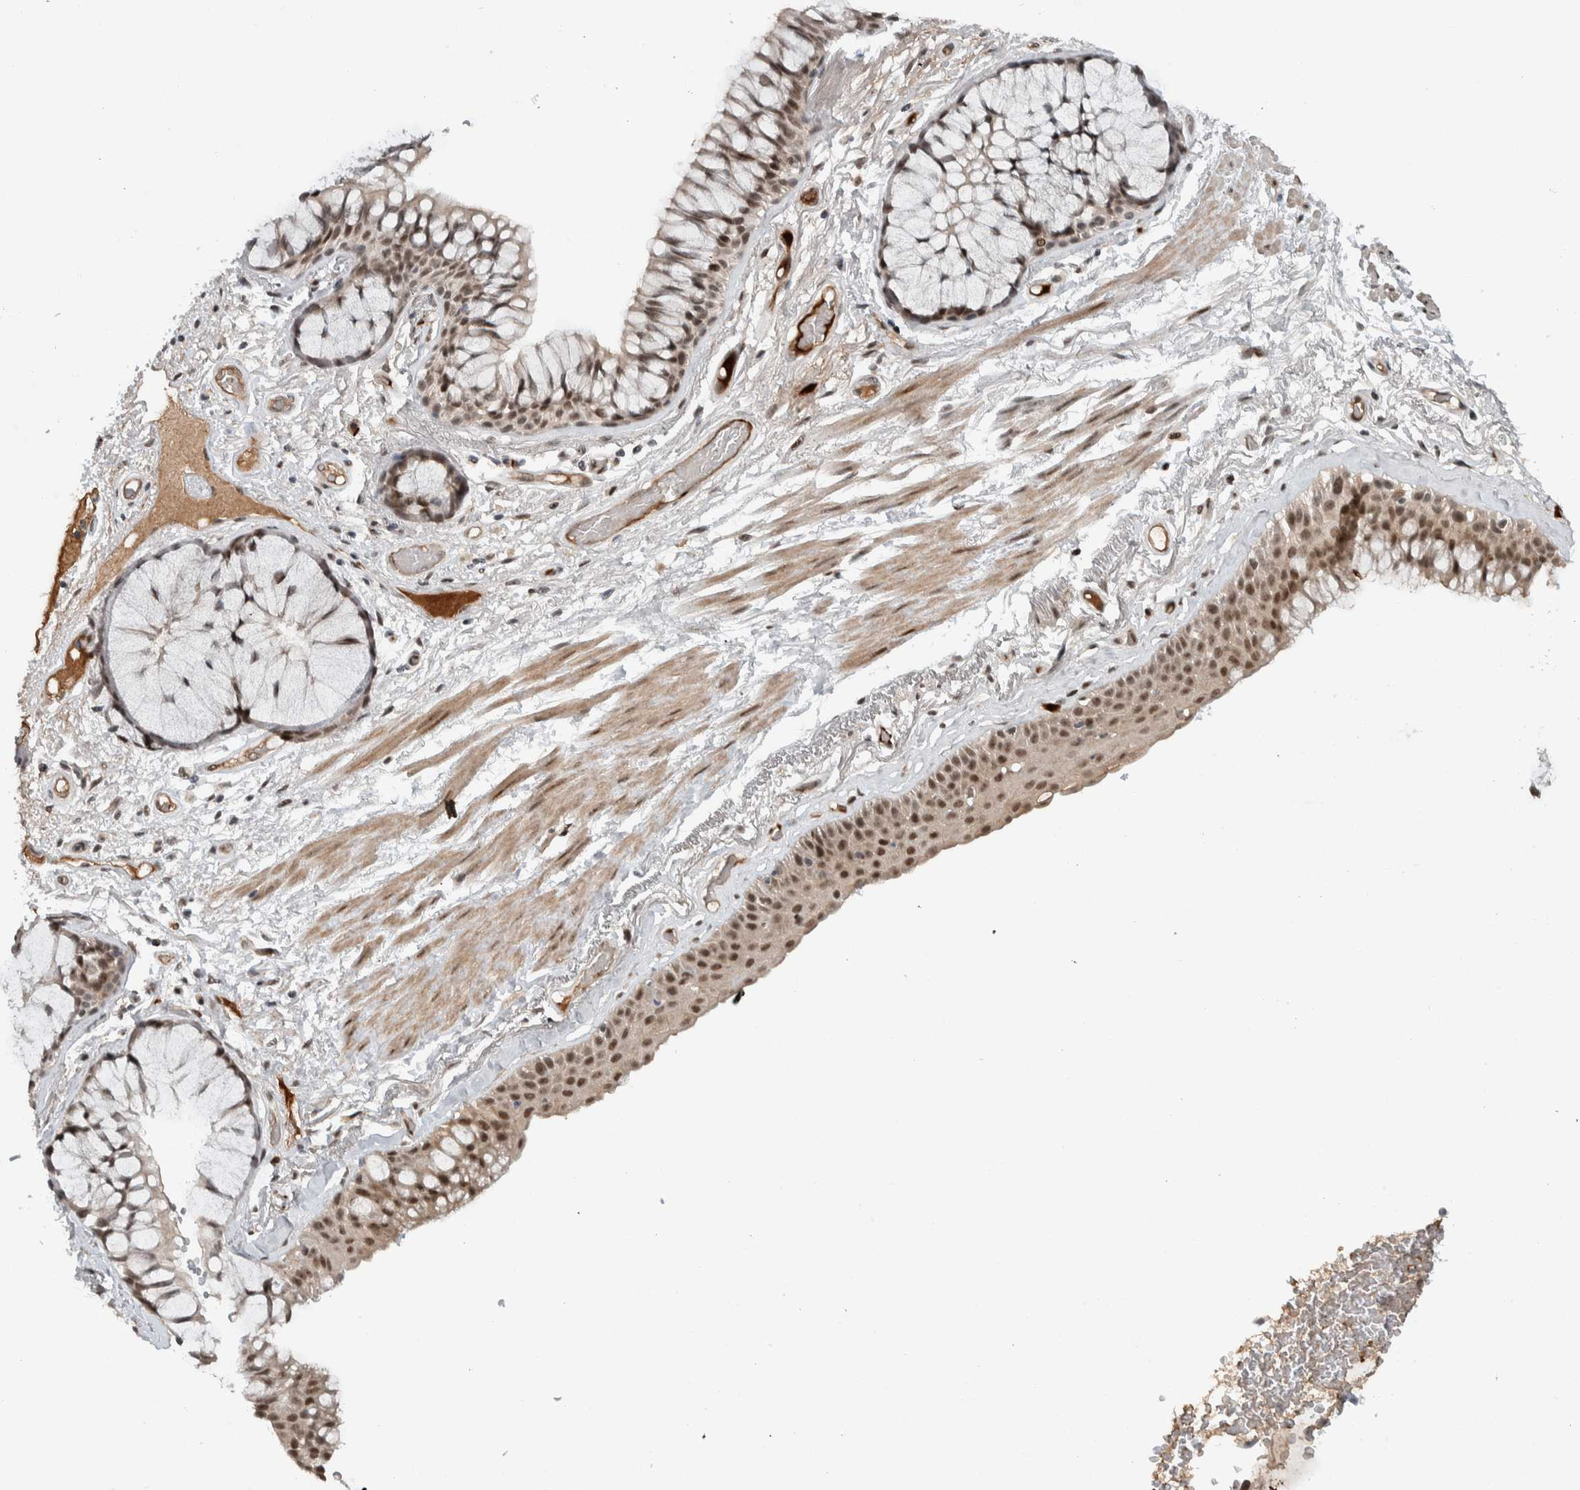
{"staining": {"intensity": "moderate", "quantity": ">75%", "location": "nuclear"}, "tissue": "bronchus", "cell_type": "Respiratory epithelial cells", "image_type": "normal", "snomed": [{"axis": "morphology", "description": "Normal tissue, NOS"}, {"axis": "topography", "description": "Bronchus"}], "caption": "Immunohistochemical staining of unremarkable bronchus demonstrates medium levels of moderate nuclear expression in approximately >75% of respiratory epithelial cells.", "gene": "ZFP91", "patient": {"sex": "male", "age": 66}}